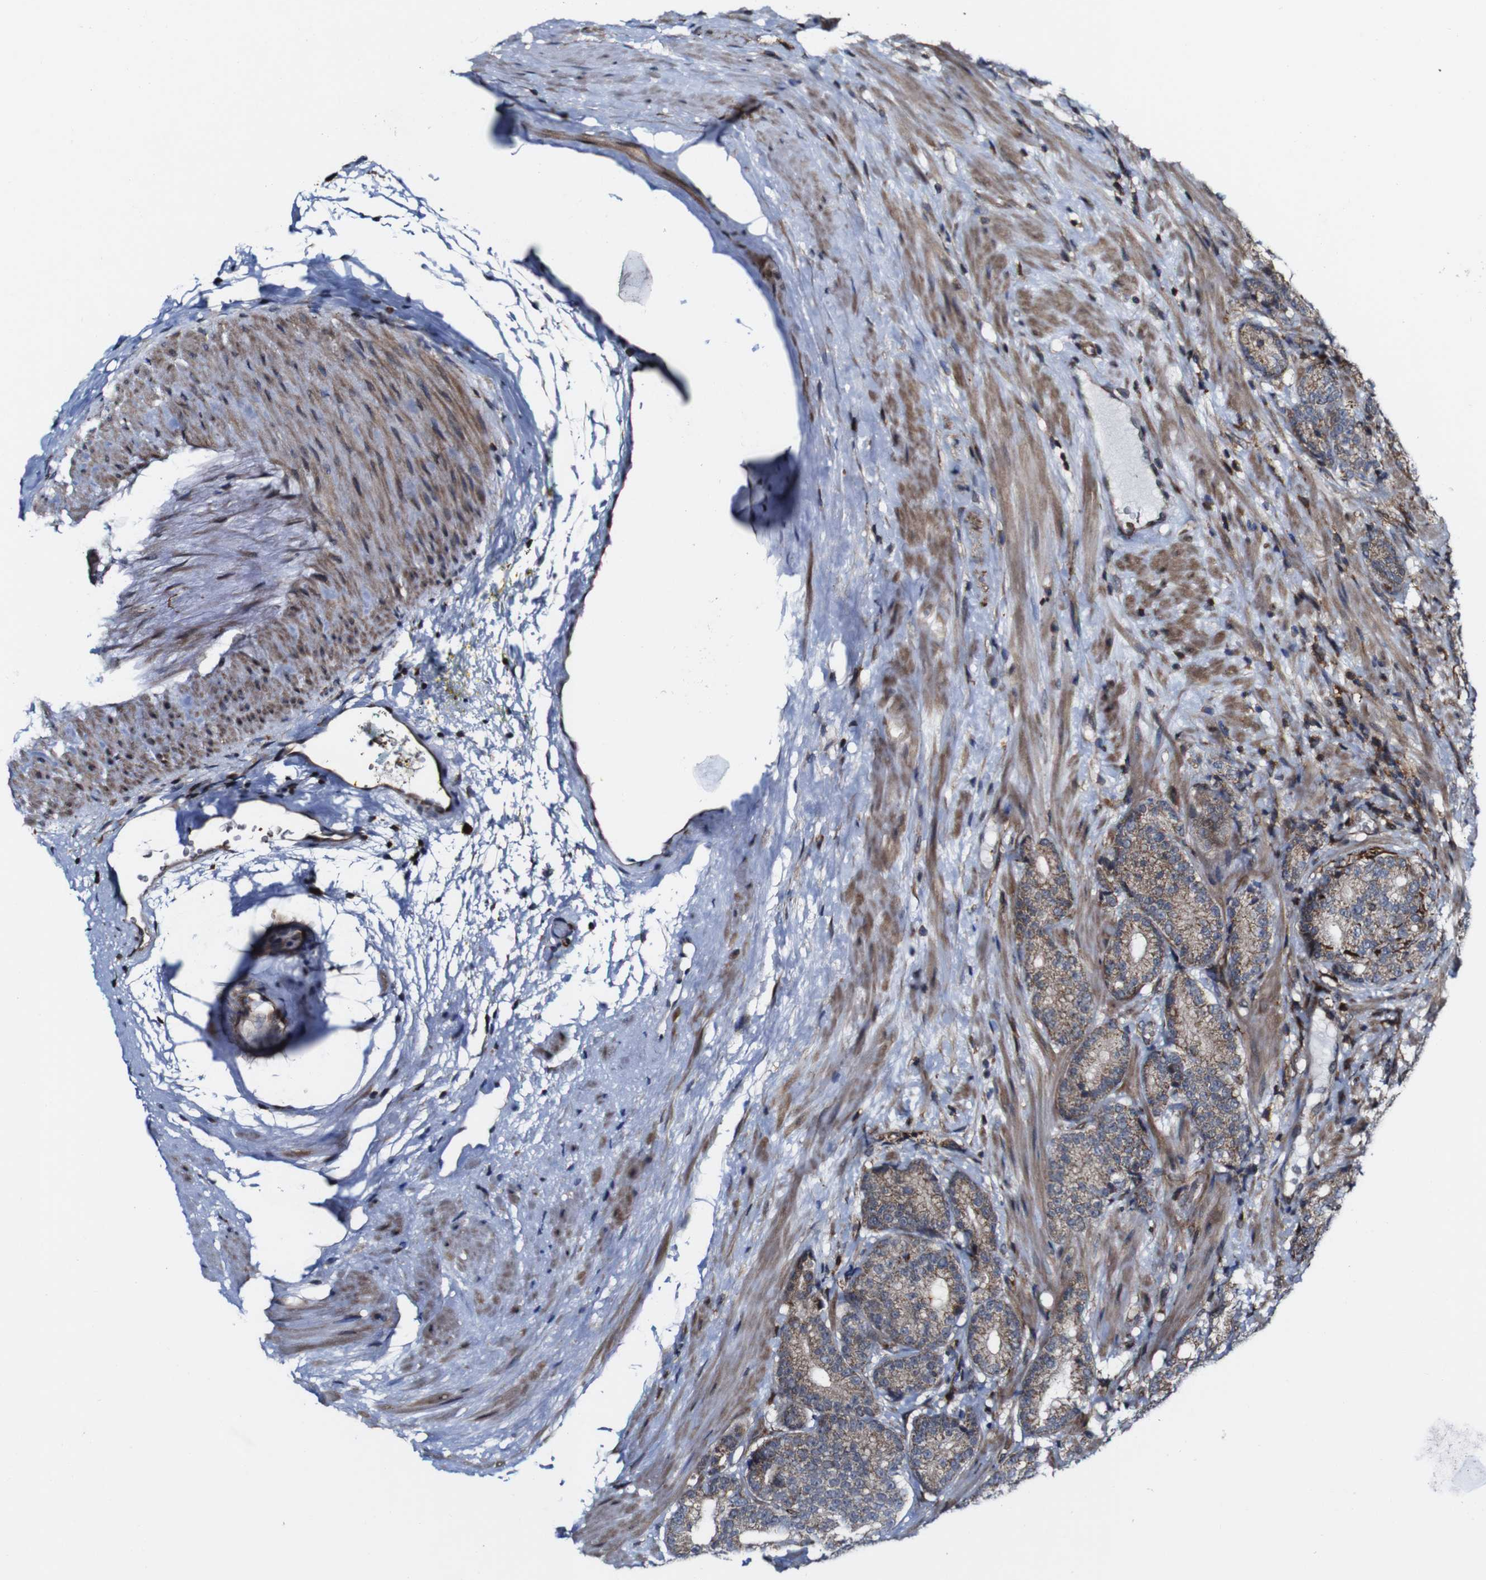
{"staining": {"intensity": "weak", "quantity": ">75%", "location": "cytoplasmic/membranous"}, "tissue": "prostate cancer", "cell_type": "Tumor cells", "image_type": "cancer", "snomed": [{"axis": "morphology", "description": "Adenocarcinoma, High grade"}, {"axis": "topography", "description": "Prostate"}], "caption": "High-grade adenocarcinoma (prostate) stained with a protein marker displays weak staining in tumor cells.", "gene": "JAK2", "patient": {"sex": "male", "age": 61}}